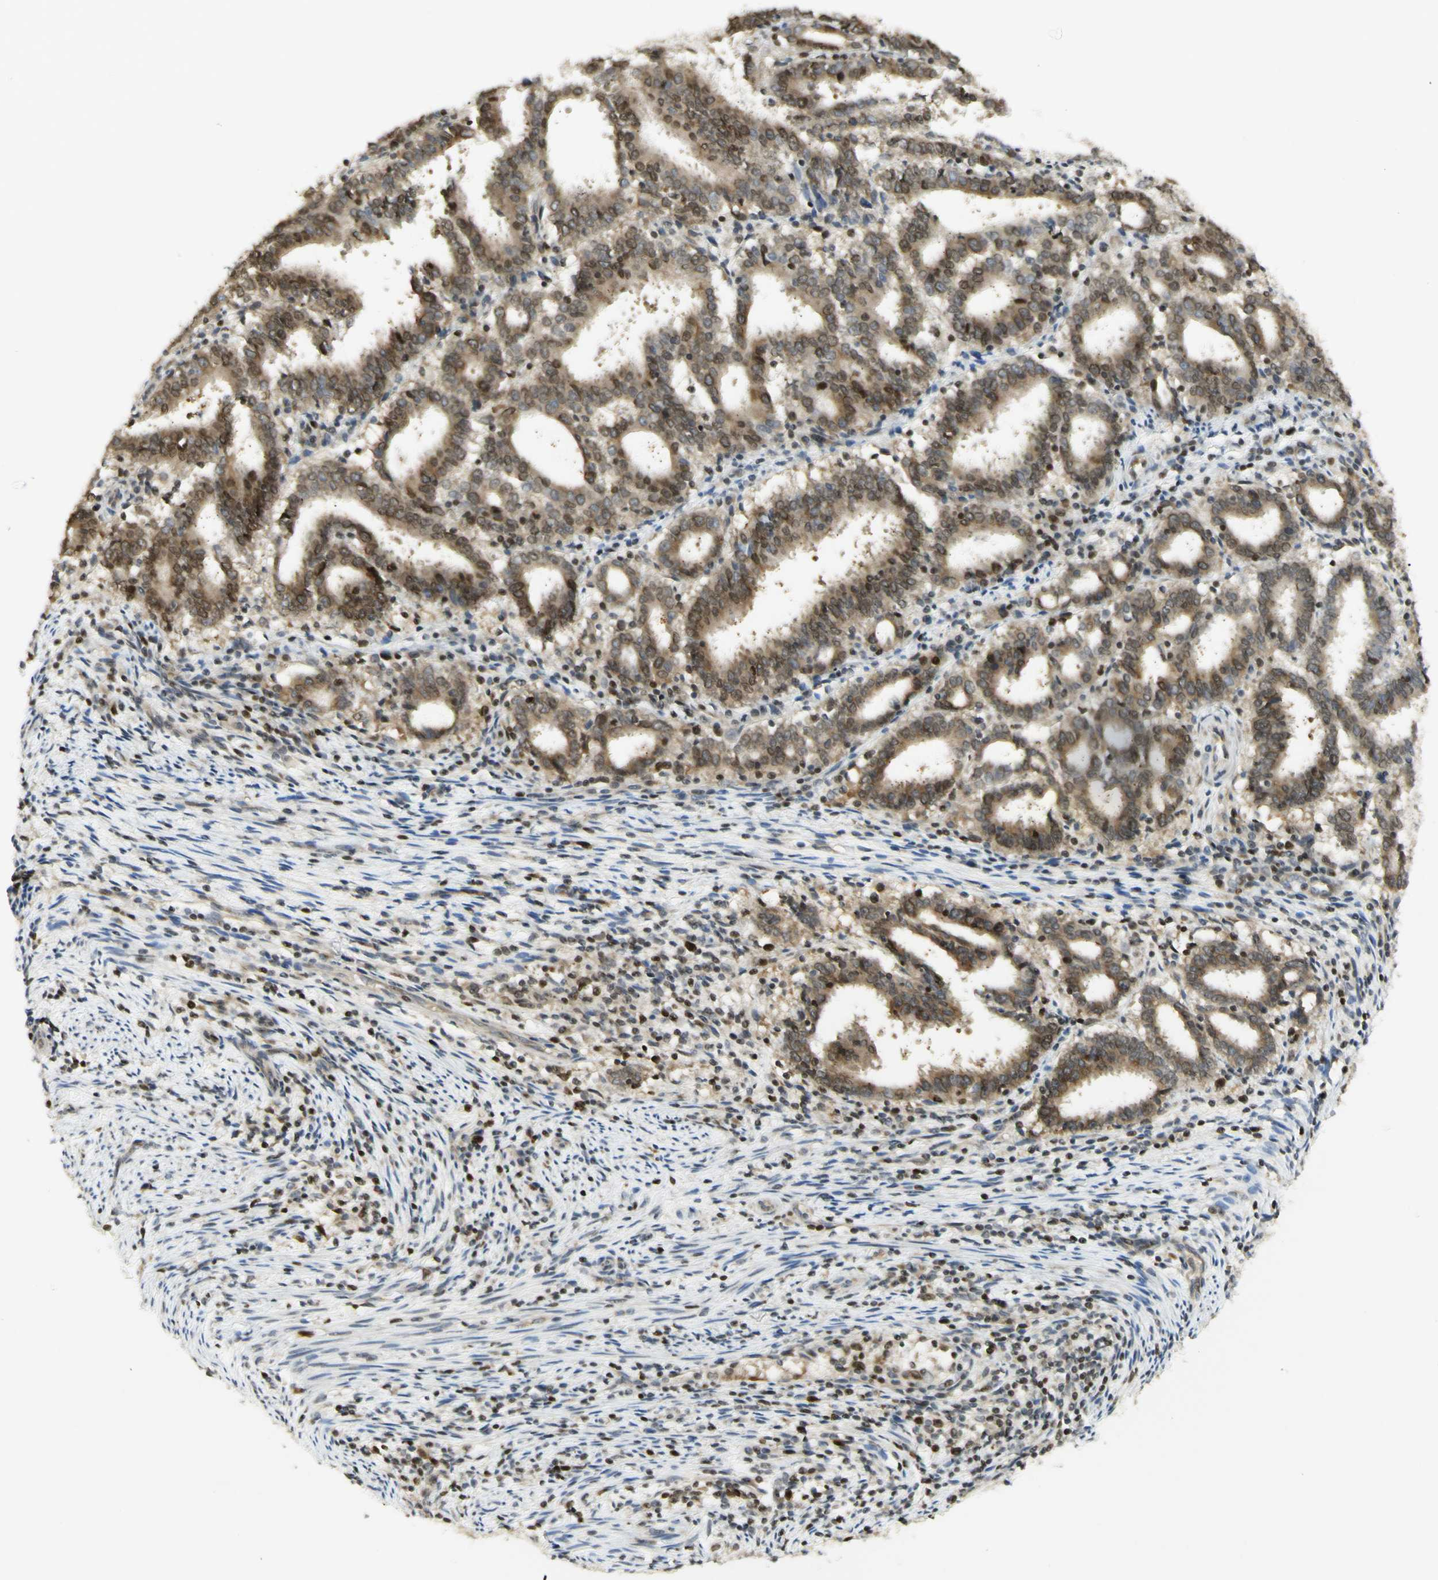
{"staining": {"intensity": "moderate", "quantity": ">75%", "location": "cytoplasmic/membranous,nuclear"}, "tissue": "endometrial cancer", "cell_type": "Tumor cells", "image_type": "cancer", "snomed": [{"axis": "morphology", "description": "Adenocarcinoma, NOS"}, {"axis": "topography", "description": "Uterus"}], "caption": "Tumor cells show moderate cytoplasmic/membranous and nuclear positivity in approximately >75% of cells in adenocarcinoma (endometrial). Using DAB (brown) and hematoxylin (blue) stains, captured at high magnification using brightfield microscopy.", "gene": "KIF11", "patient": {"sex": "female", "age": 83}}